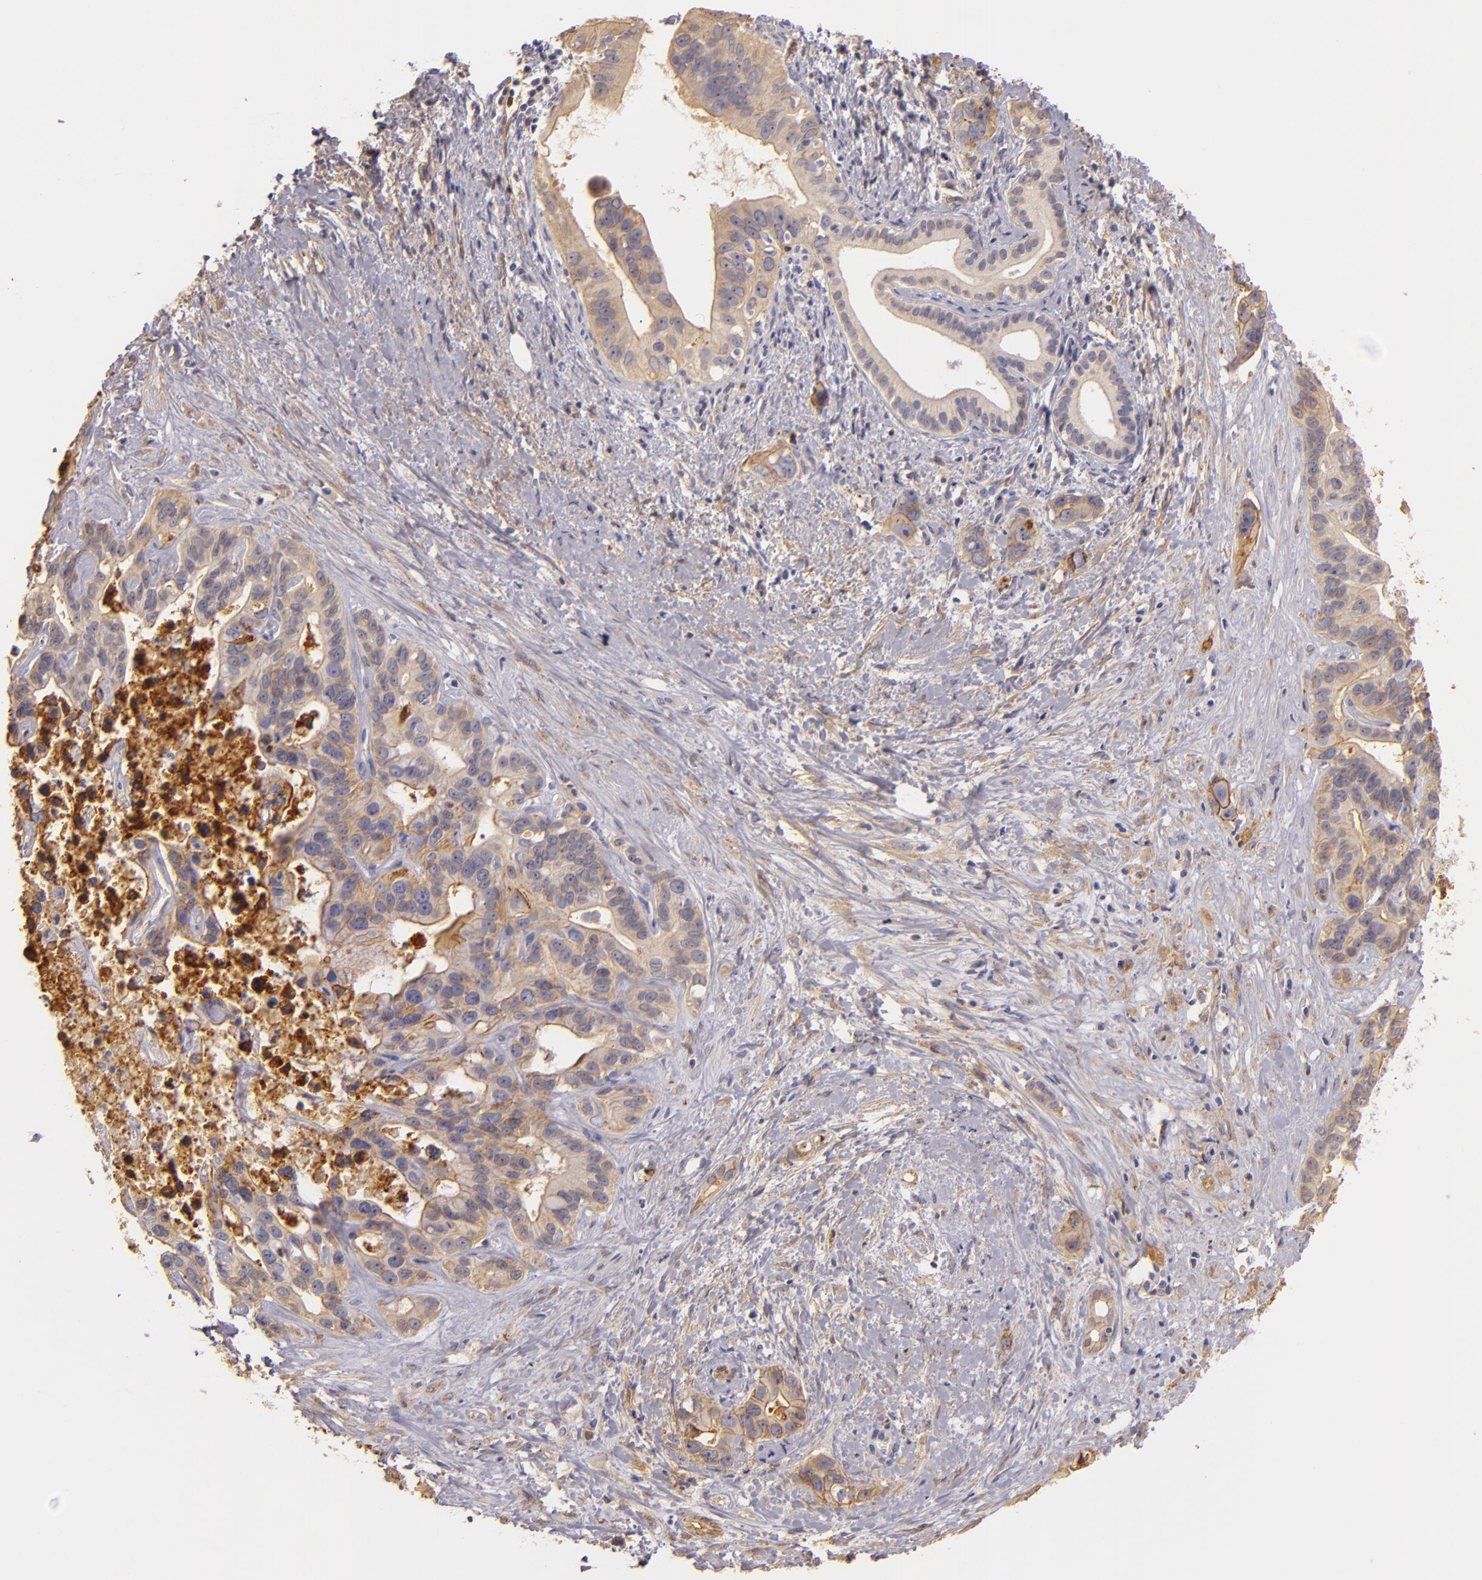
{"staining": {"intensity": "weak", "quantity": "25%-75%", "location": "cytoplasmic/membranous"}, "tissue": "liver cancer", "cell_type": "Tumor cells", "image_type": "cancer", "snomed": [{"axis": "morphology", "description": "Cholangiocarcinoma"}, {"axis": "topography", "description": "Liver"}], "caption": "There is low levels of weak cytoplasmic/membranous staining in tumor cells of cholangiocarcinoma (liver), as demonstrated by immunohistochemical staining (brown color).", "gene": "CTSF", "patient": {"sex": "female", "age": 65}}